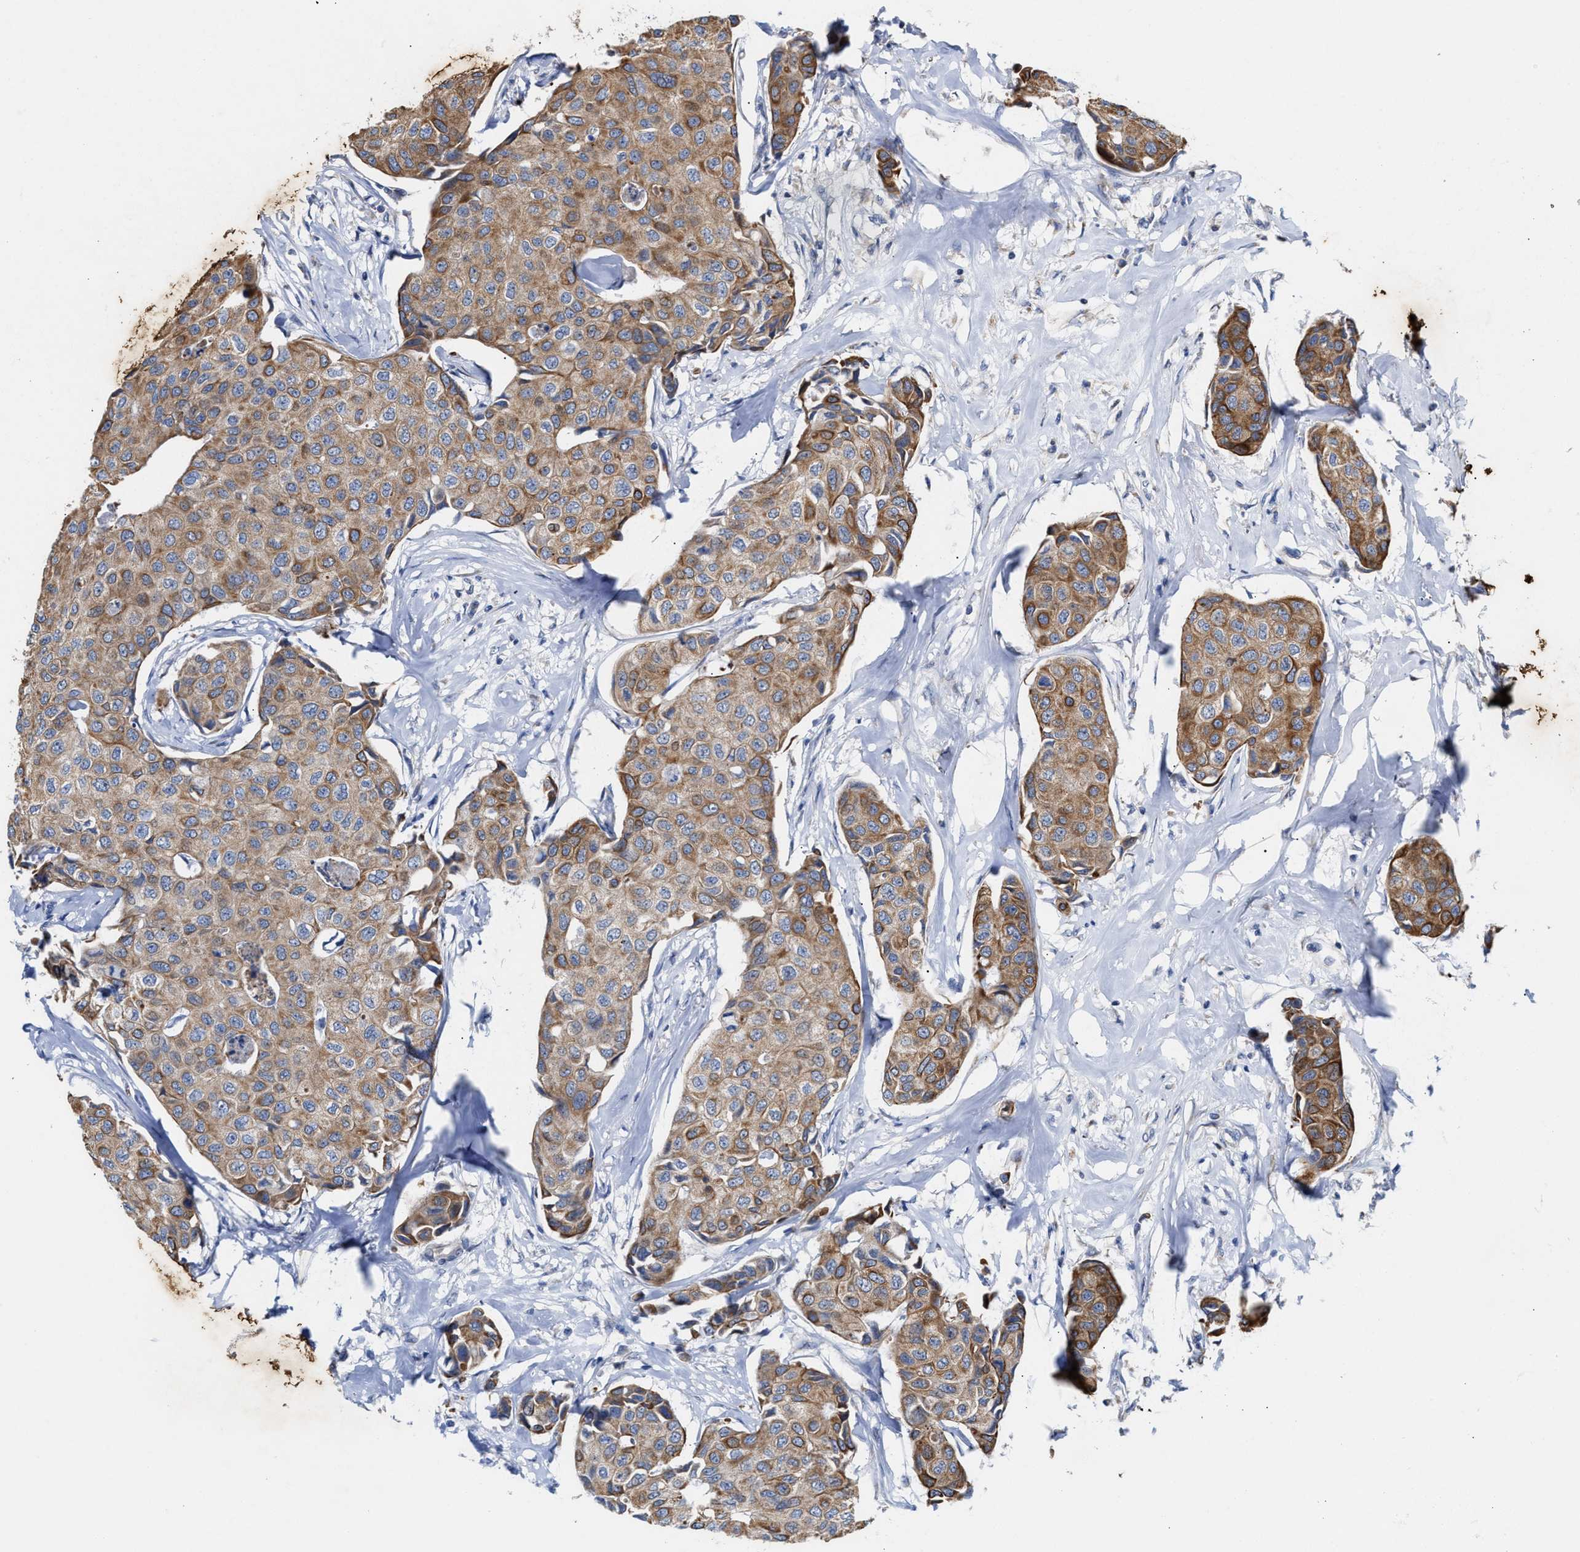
{"staining": {"intensity": "moderate", "quantity": ">75%", "location": "cytoplasmic/membranous"}, "tissue": "breast cancer", "cell_type": "Tumor cells", "image_type": "cancer", "snomed": [{"axis": "morphology", "description": "Duct carcinoma"}, {"axis": "topography", "description": "Breast"}], "caption": "IHC image of breast infiltrating ductal carcinoma stained for a protein (brown), which demonstrates medium levels of moderate cytoplasmic/membranous staining in approximately >75% of tumor cells.", "gene": "JAG1", "patient": {"sex": "female", "age": 80}}